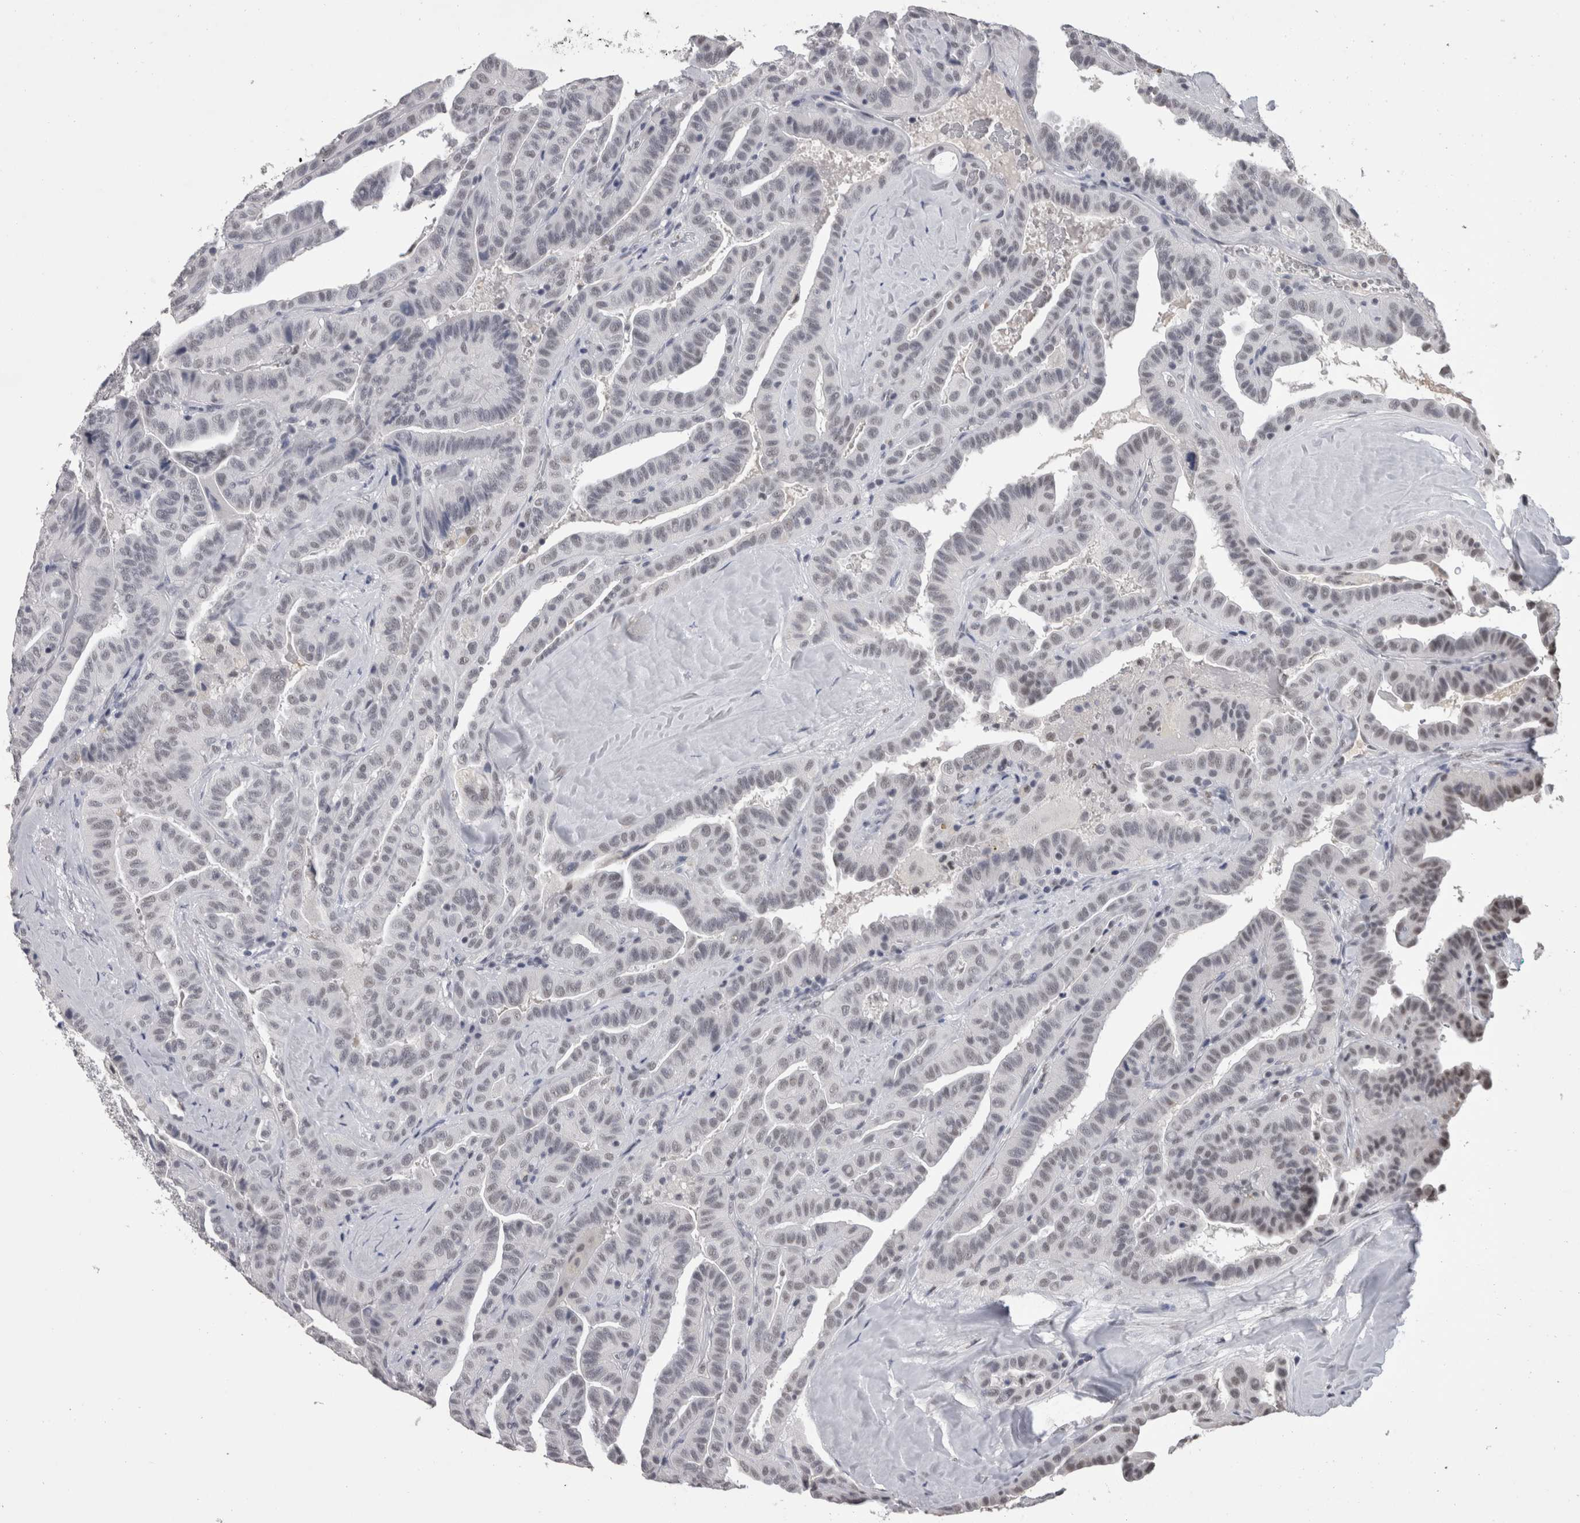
{"staining": {"intensity": "weak", "quantity": "25%-75%", "location": "nuclear"}, "tissue": "thyroid cancer", "cell_type": "Tumor cells", "image_type": "cancer", "snomed": [{"axis": "morphology", "description": "Papillary adenocarcinoma, NOS"}, {"axis": "topography", "description": "Thyroid gland"}], "caption": "This photomicrograph exhibits papillary adenocarcinoma (thyroid) stained with IHC to label a protein in brown. The nuclear of tumor cells show weak positivity for the protein. Nuclei are counter-stained blue.", "gene": "DDX17", "patient": {"sex": "male", "age": 77}}